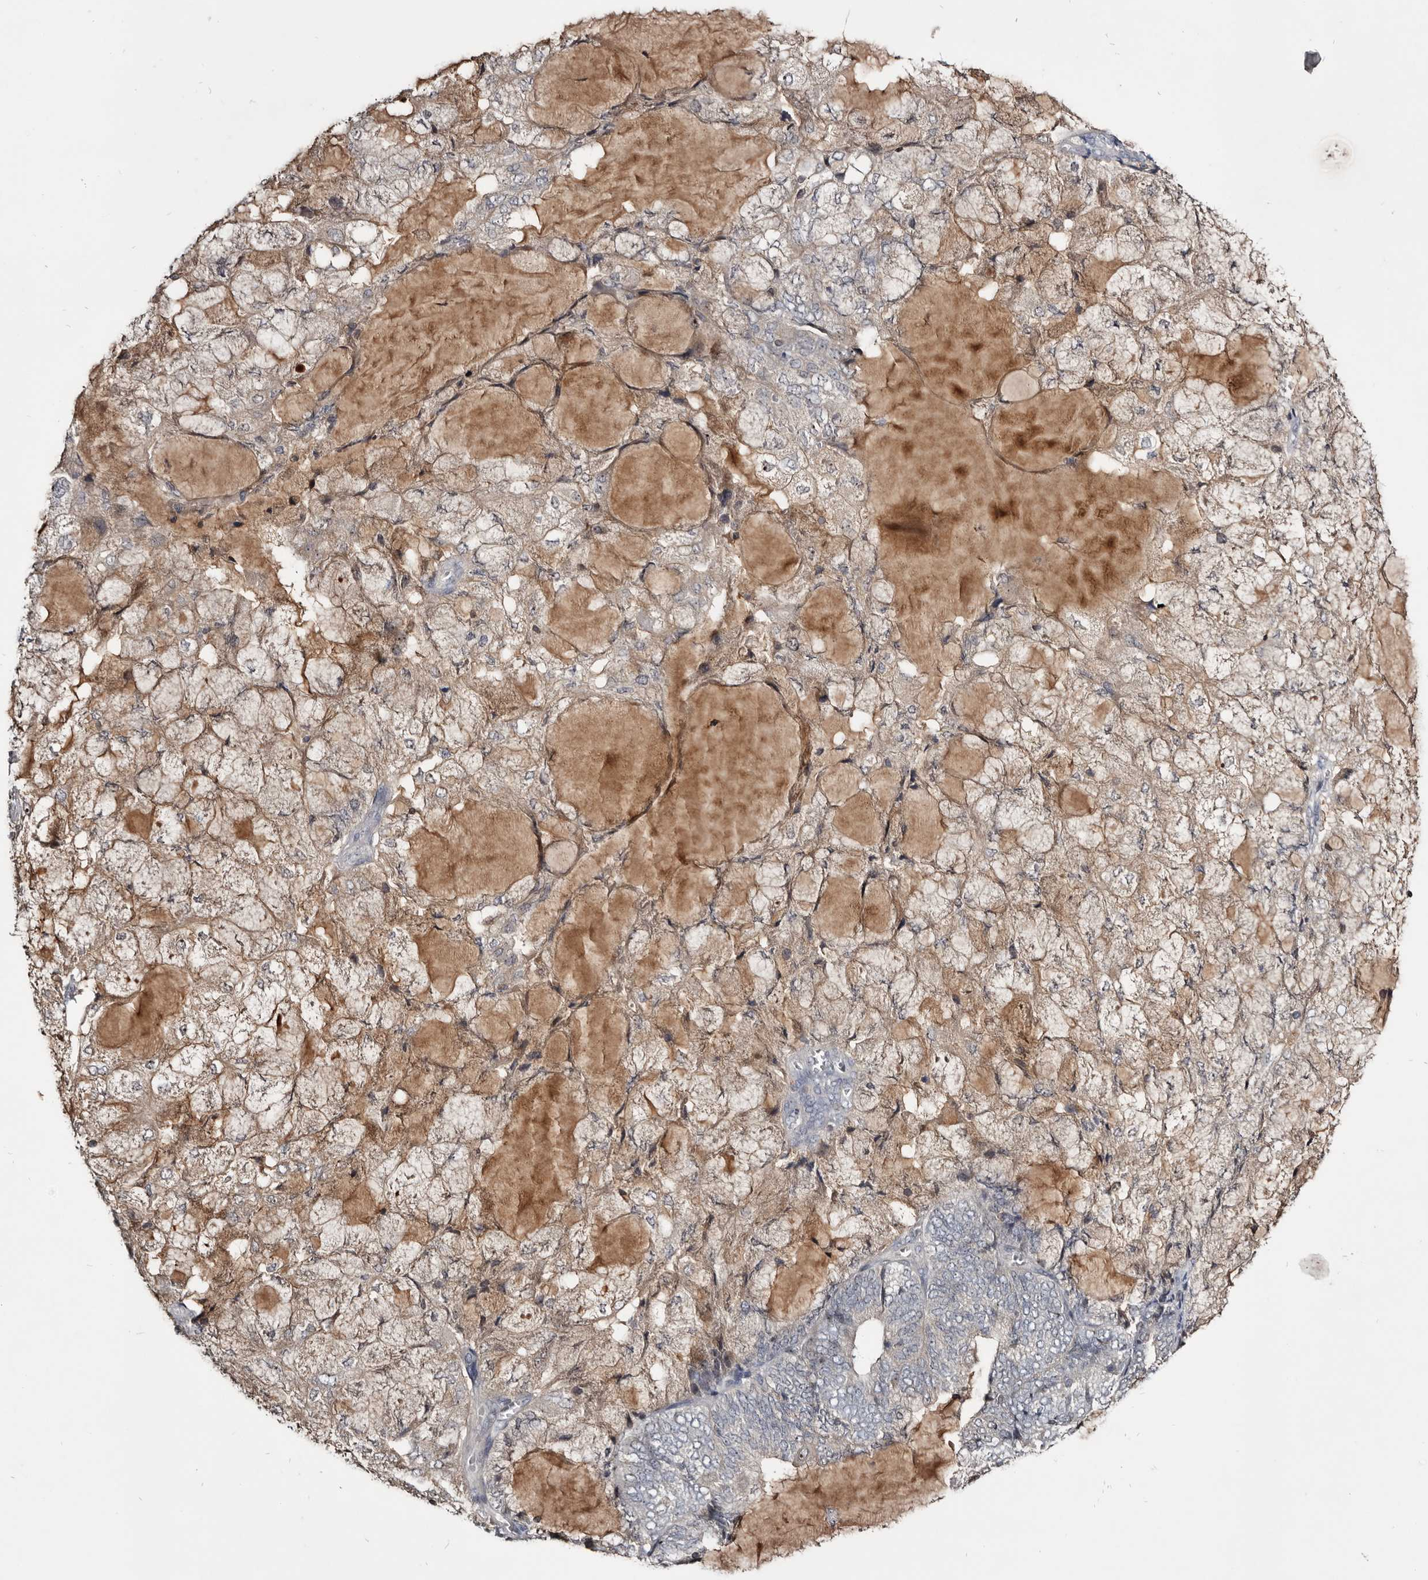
{"staining": {"intensity": "weak", "quantity": "<25%", "location": "cytoplasmic/membranous"}, "tissue": "endometrial cancer", "cell_type": "Tumor cells", "image_type": "cancer", "snomed": [{"axis": "morphology", "description": "Adenocarcinoma, NOS"}, {"axis": "topography", "description": "Endometrium"}], "caption": "Immunohistochemistry histopathology image of neoplastic tissue: endometrial cancer (adenocarcinoma) stained with DAB (3,3'-diaminobenzidine) exhibits no significant protein expression in tumor cells.", "gene": "TTC39A", "patient": {"sex": "female", "age": 81}}